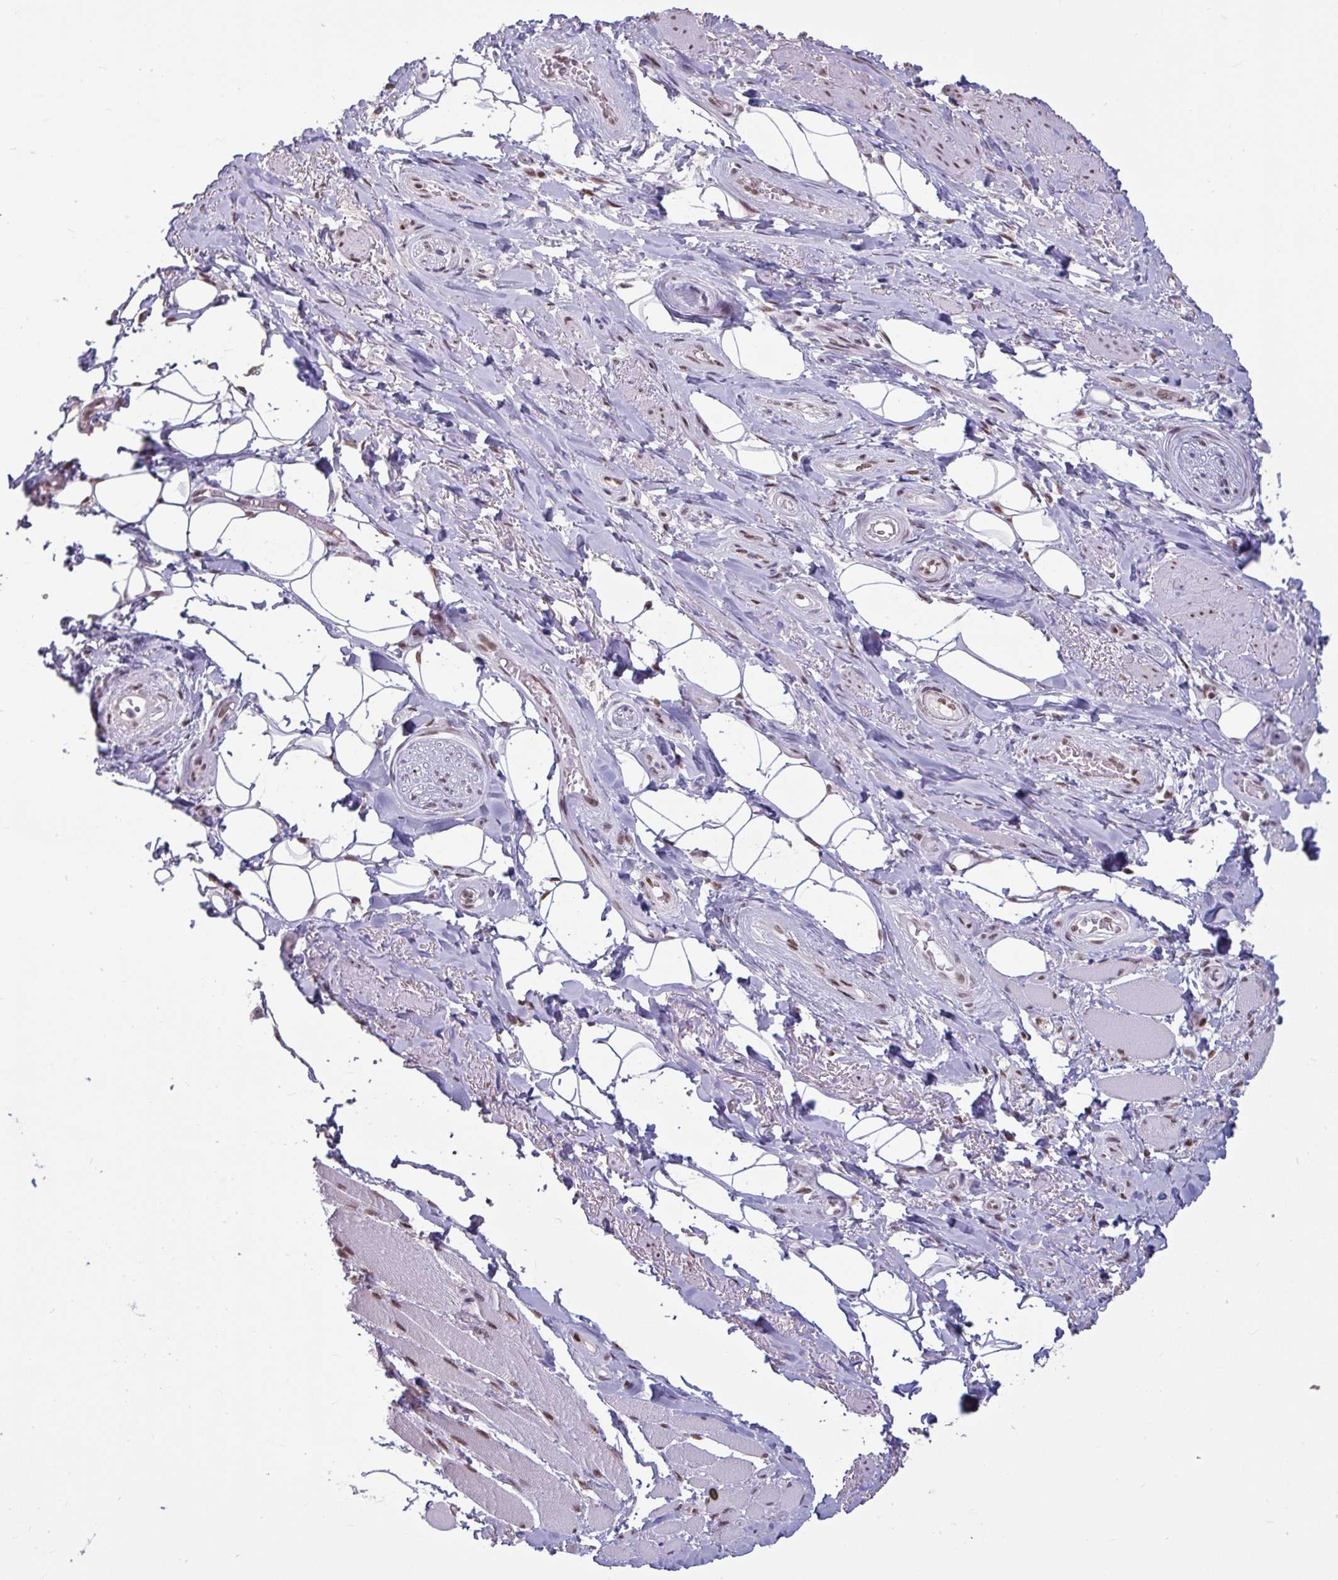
{"staining": {"intensity": "negative", "quantity": "none", "location": "none"}, "tissue": "adipose tissue", "cell_type": "Adipocytes", "image_type": "normal", "snomed": [{"axis": "morphology", "description": "Normal tissue, NOS"}, {"axis": "topography", "description": "Anal"}, {"axis": "topography", "description": "Peripheral nerve tissue"}], "caption": "A histopathology image of adipose tissue stained for a protein reveals no brown staining in adipocytes.", "gene": "CBFA2T2", "patient": {"sex": "male", "age": 53}}